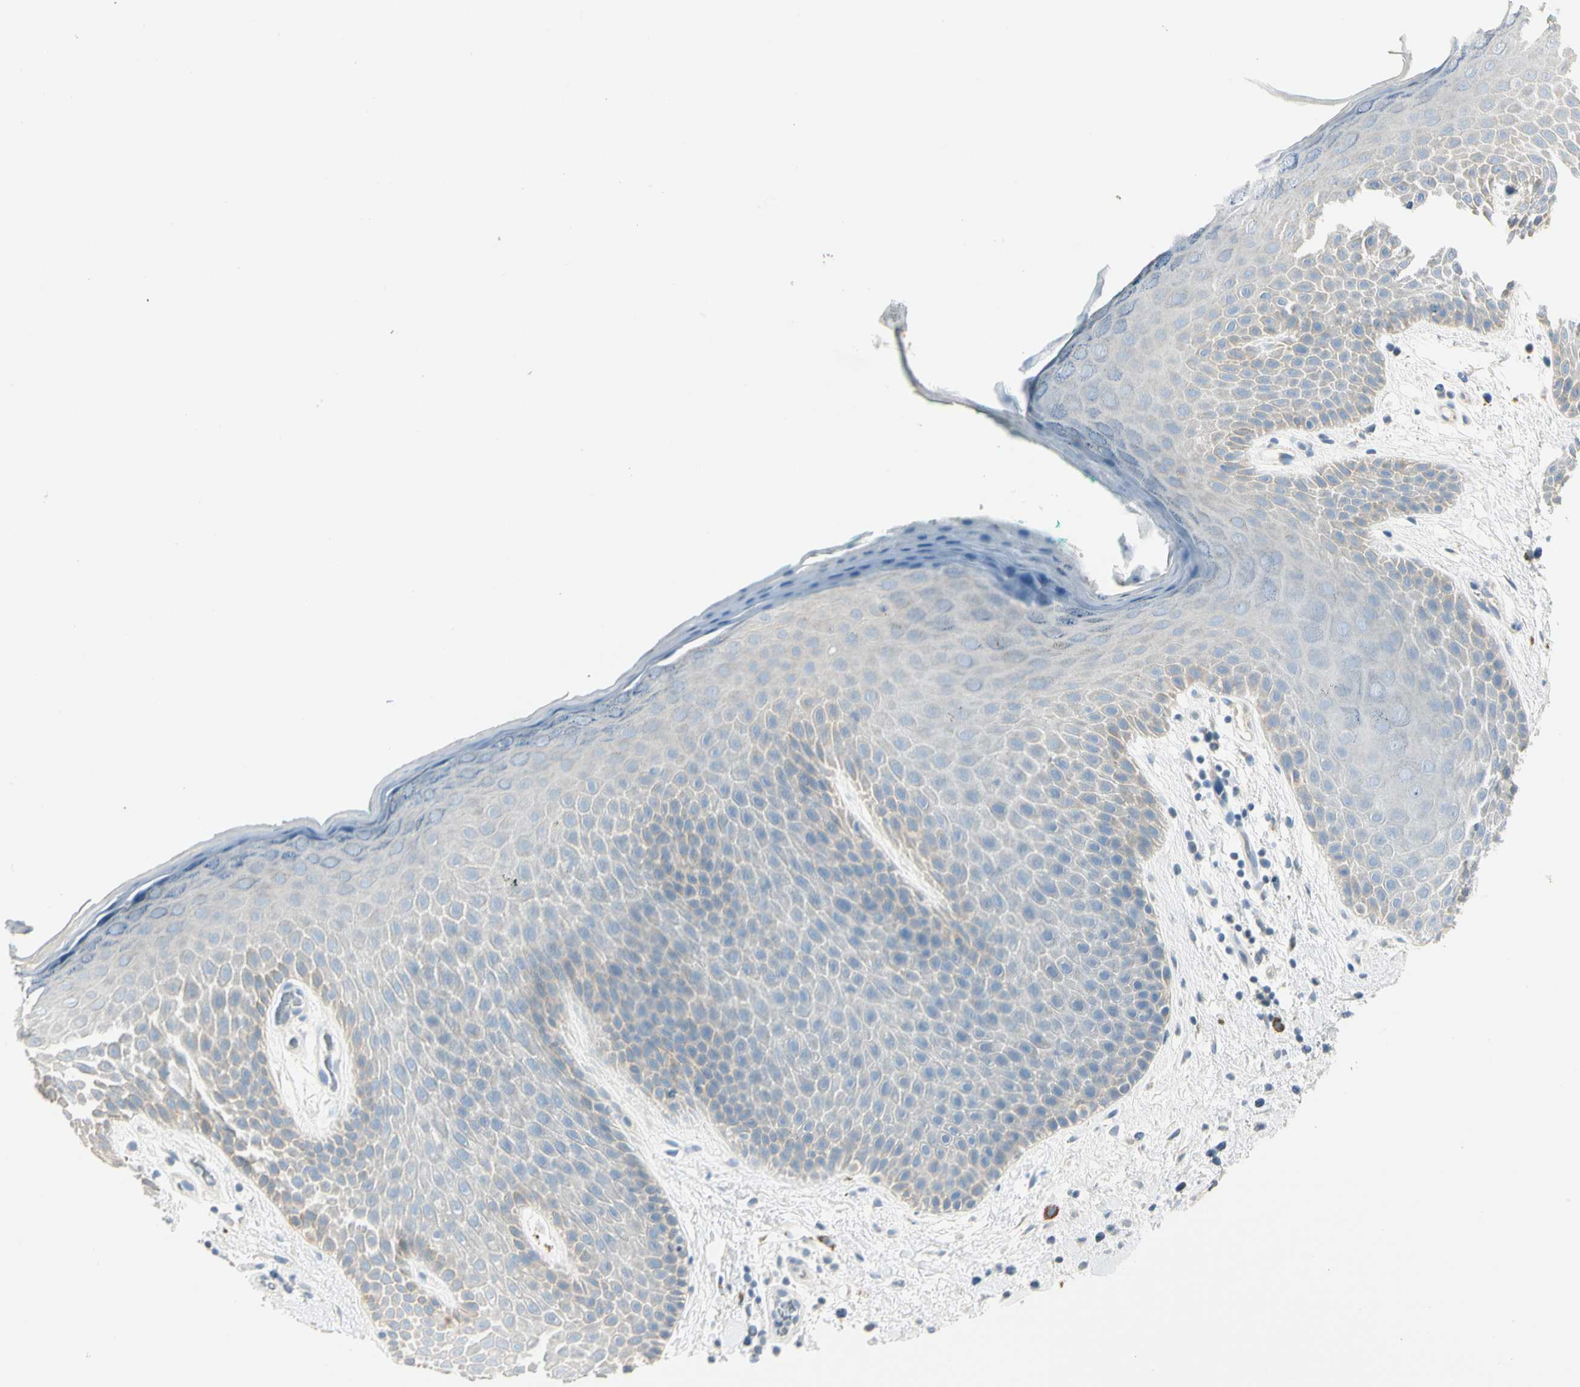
{"staining": {"intensity": "negative", "quantity": "none", "location": "none"}, "tissue": "skin", "cell_type": "Epidermal cells", "image_type": "normal", "snomed": [{"axis": "morphology", "description": "Normal tissue, NOS"}, {"axis": "topography", "description": "Anal"}], "caption": "The IHC micrograph has no significant positivity in epidermal cells of skin. (Stains: DAB immunohistochemistry (IHC) with hematoxylin counter stain, Microscopy: brightfield microscopy at high magnification).", "gene": "SLC6A15", "patient": {"sex": "male", "age": 74}}